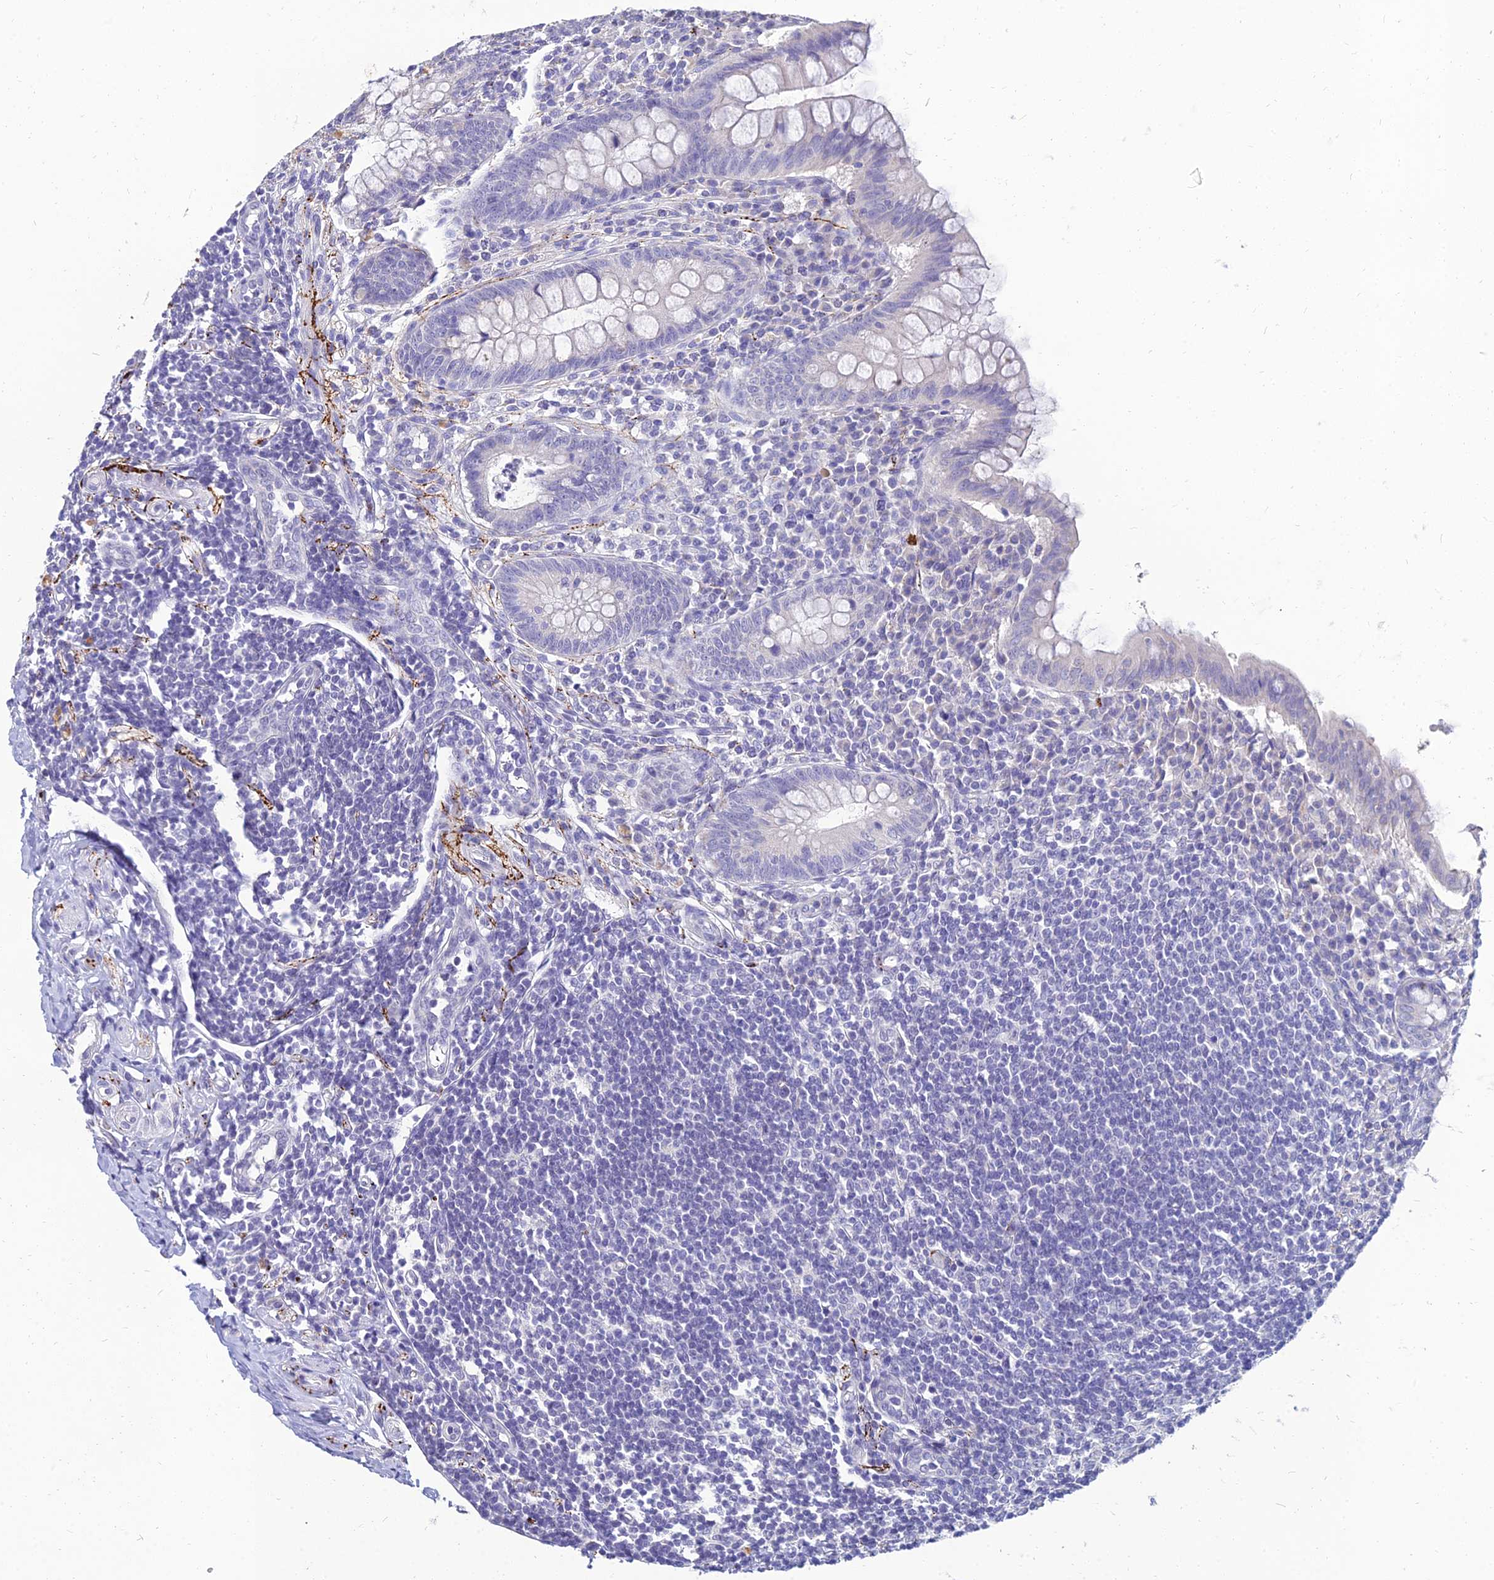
{"staining": {"intensity": "negative", "quantity": "none", "location": "none"}, "tissue": "appendix", "cell_type": "Glandular cells", "image_type": "normal", "snomed": [{"axis": "morphology", "description": "Normal tissue, NOS"}, {"axis": "topography", "description": "Appendix"}], "caption": "Immunohistochemical staining of unremarkable human appendix reveals no significant positivity in glandular cells.", "gene": "NPY", "patient": {"sex": "female", "age": 33}}